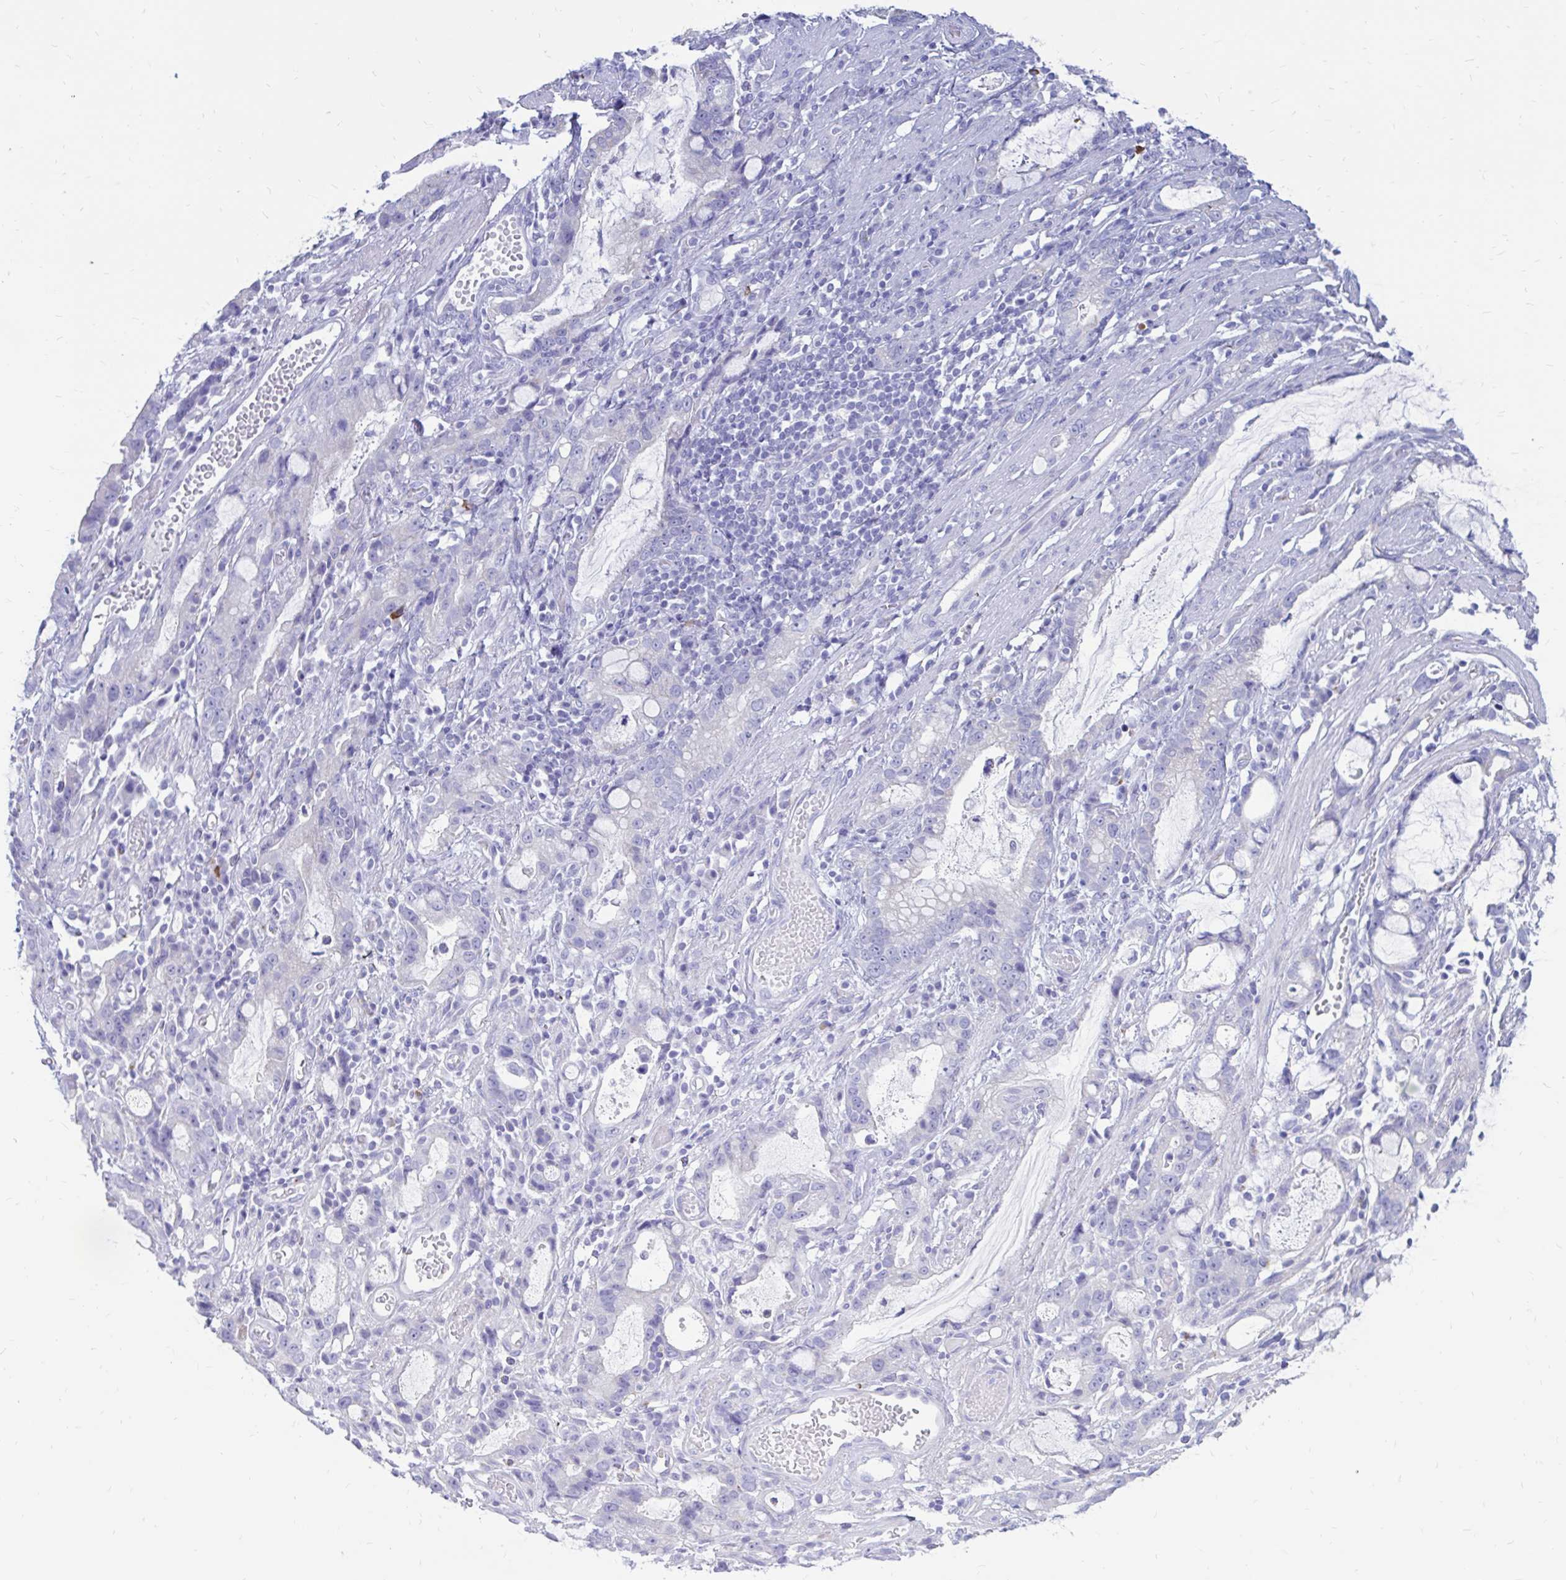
{"staining": {"intensity": "negative", "quantity": "none", "location": "none"}, "tissue": "stomach cancer", "cell_type": "Tumor cells", "image_type": "cancer", "snomed": [{"axis": "morphology", "description": "Adenocarcinoma, NOS"}, {"axis": "topography", "description": "Stomach"}], "caption": "Immunohistochemistry (IHC) micrograph of neoplastic tissue: stomach adenocarcinoma stained with DAB (3,3'-diaminobenzidine) demonstrates no significant protein positivity in tumor cells.", "gene": "IGSF5", "patient": {"sex": "male", "age": 55}}